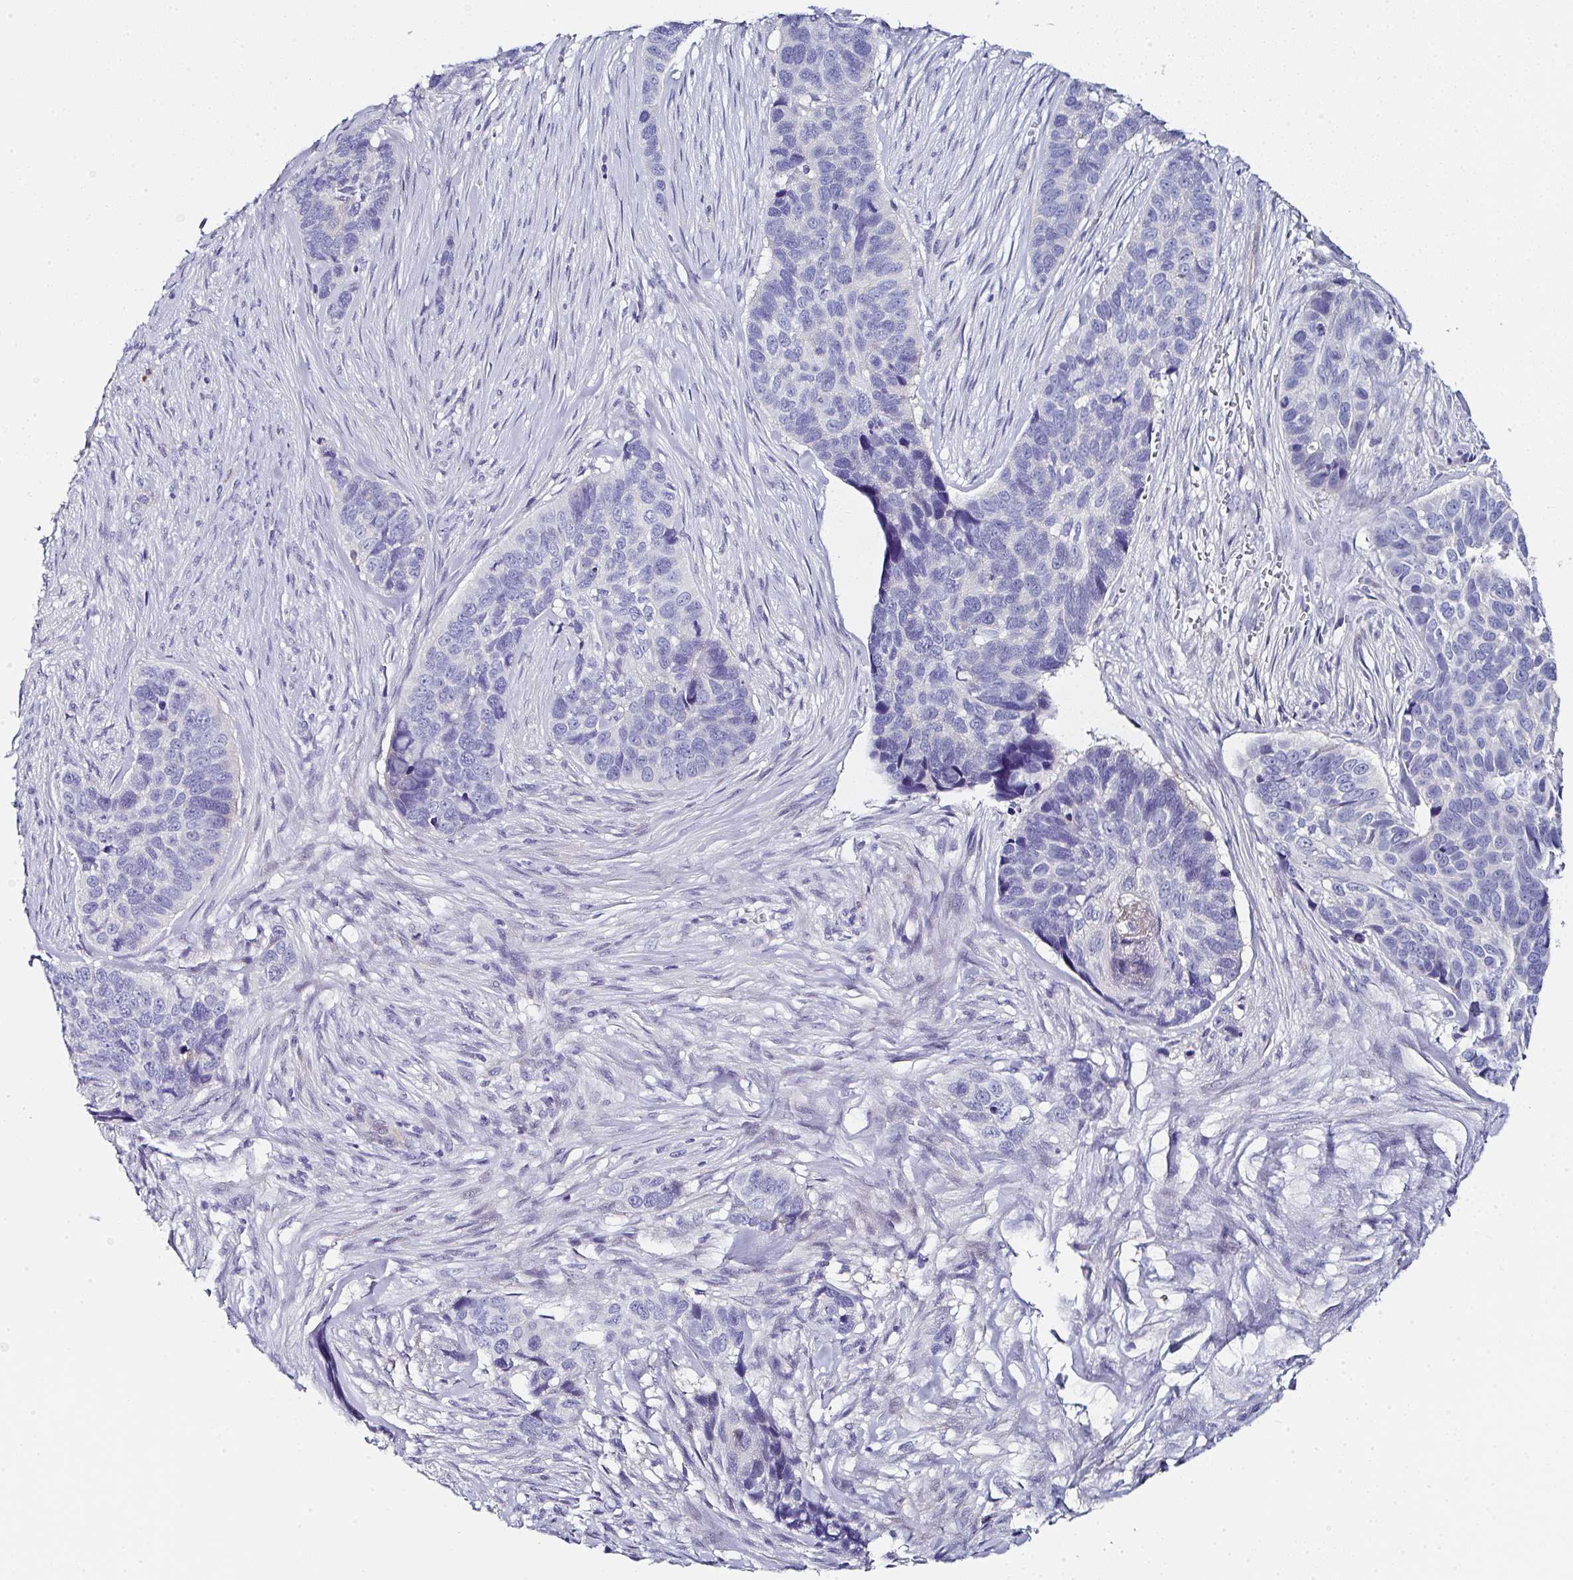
{"staining": {"intensity": "negative", "quantity": "none", "location": "none"}, "tissue": "skin cancer", "cell_type": "Tumor cells", "image_type": "cancer", "snomed": [{"axis": "morphology", "description": "Basal cell carcinoma"}, {"axis": "topography", "description": "Skin"}], "caption": "This is an IHC photomicrograph of human skin cancer (basal cell carcinoma). There is no staining in tumor cells.", "gene": "PPFIA4", "patient": {"sex": "female", "age": 82}}